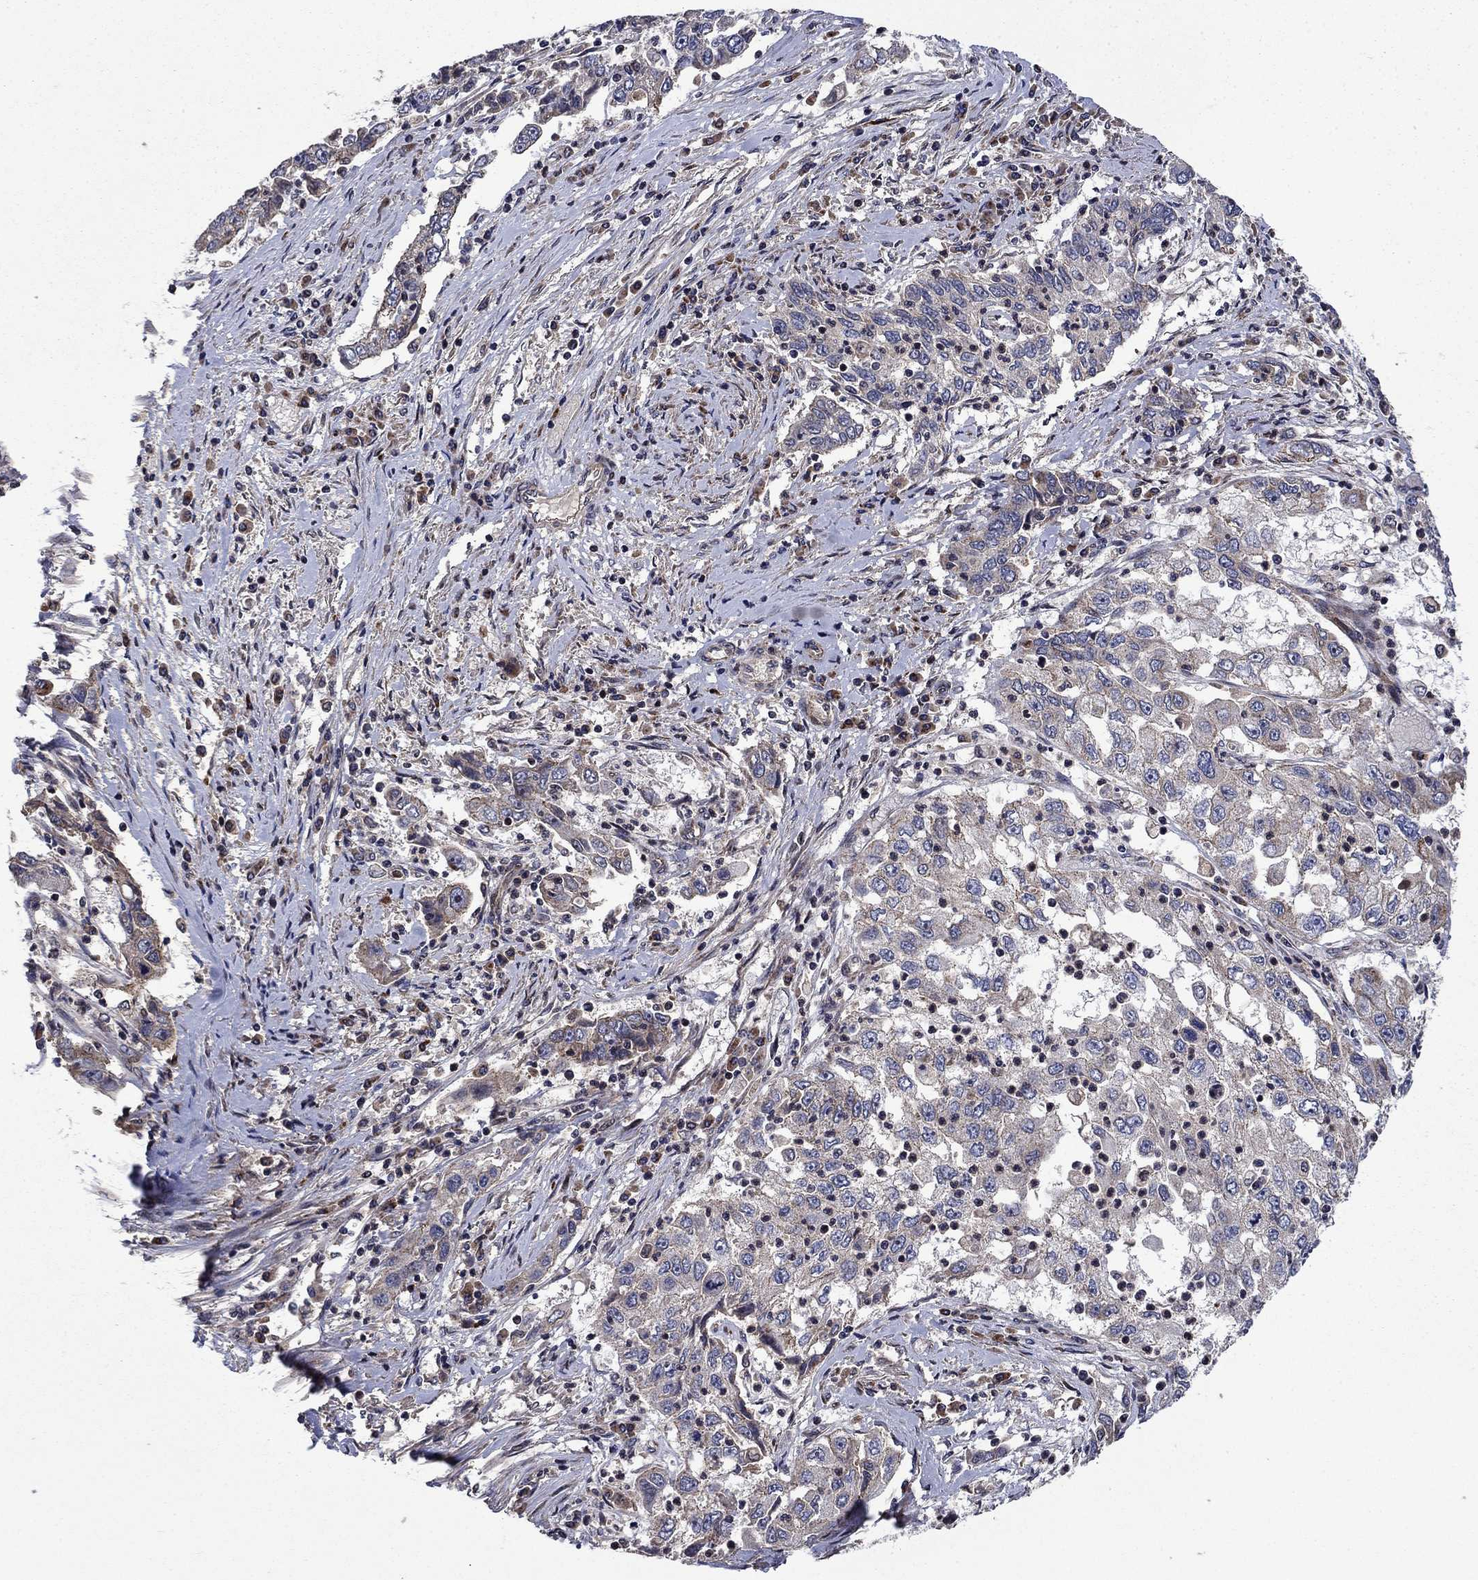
{"staining": {"intensity": "moderate", "quantity": "<25%", "location": "cytoplasmic/membranous"}, "tissue": "cervical cancer", "cell_type": "Tumor cells", "image_type": "cancer", "snomed": [{"axis": "morphology", "description": "Squamous cell carcinoma, NOS"}, {"axis": "topography", "description": "Cervix"}], "caption": "Protein positivity by immunohistochemistry (IHC) shows moderate cytoplasmic/membranous positivity in about <25% of tumor cells in cervical cancer (squamous cell carcinoma).", "gene": "AGTPBP1", "patient": {"sex": "female", "age": 36}}